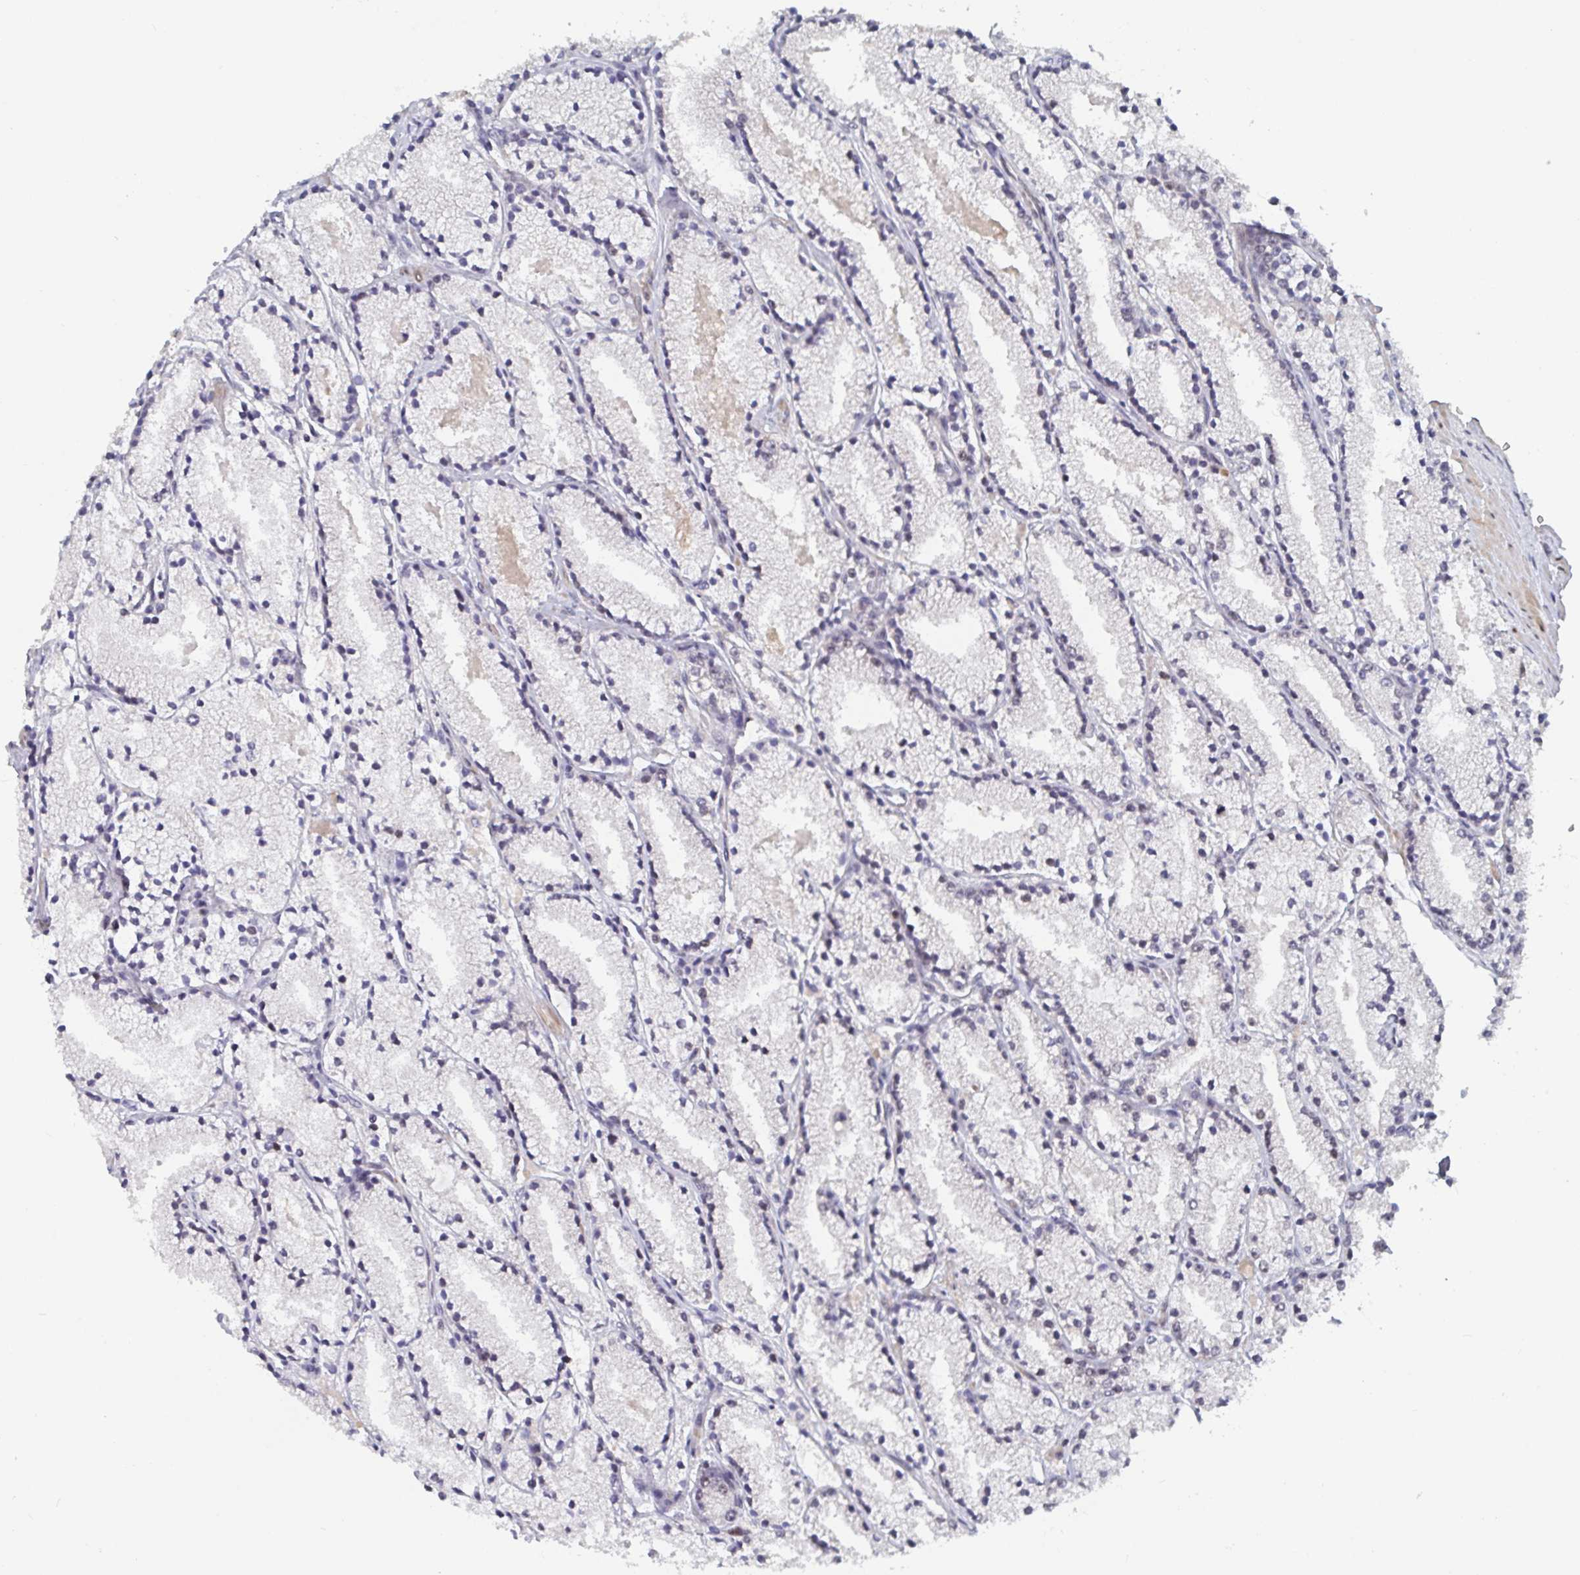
{"staining": {"intensity": "negative", "quantity": "none", "location": "none"}, "tissue": "prostate cancer", "cell_type": "Tumor cells", "image_type": "cancer", "snomed": [{"axis": "morphology", "description": "Adenocarcinoma, High grade"}, {"axis": "topography", "description": "Prostate"}], "caption": "The histopathology image exhibits no staining of tumor cells in prostate cancer.", "gene": "BCL7B", "patient": {"sex": "male", "age": 63}}